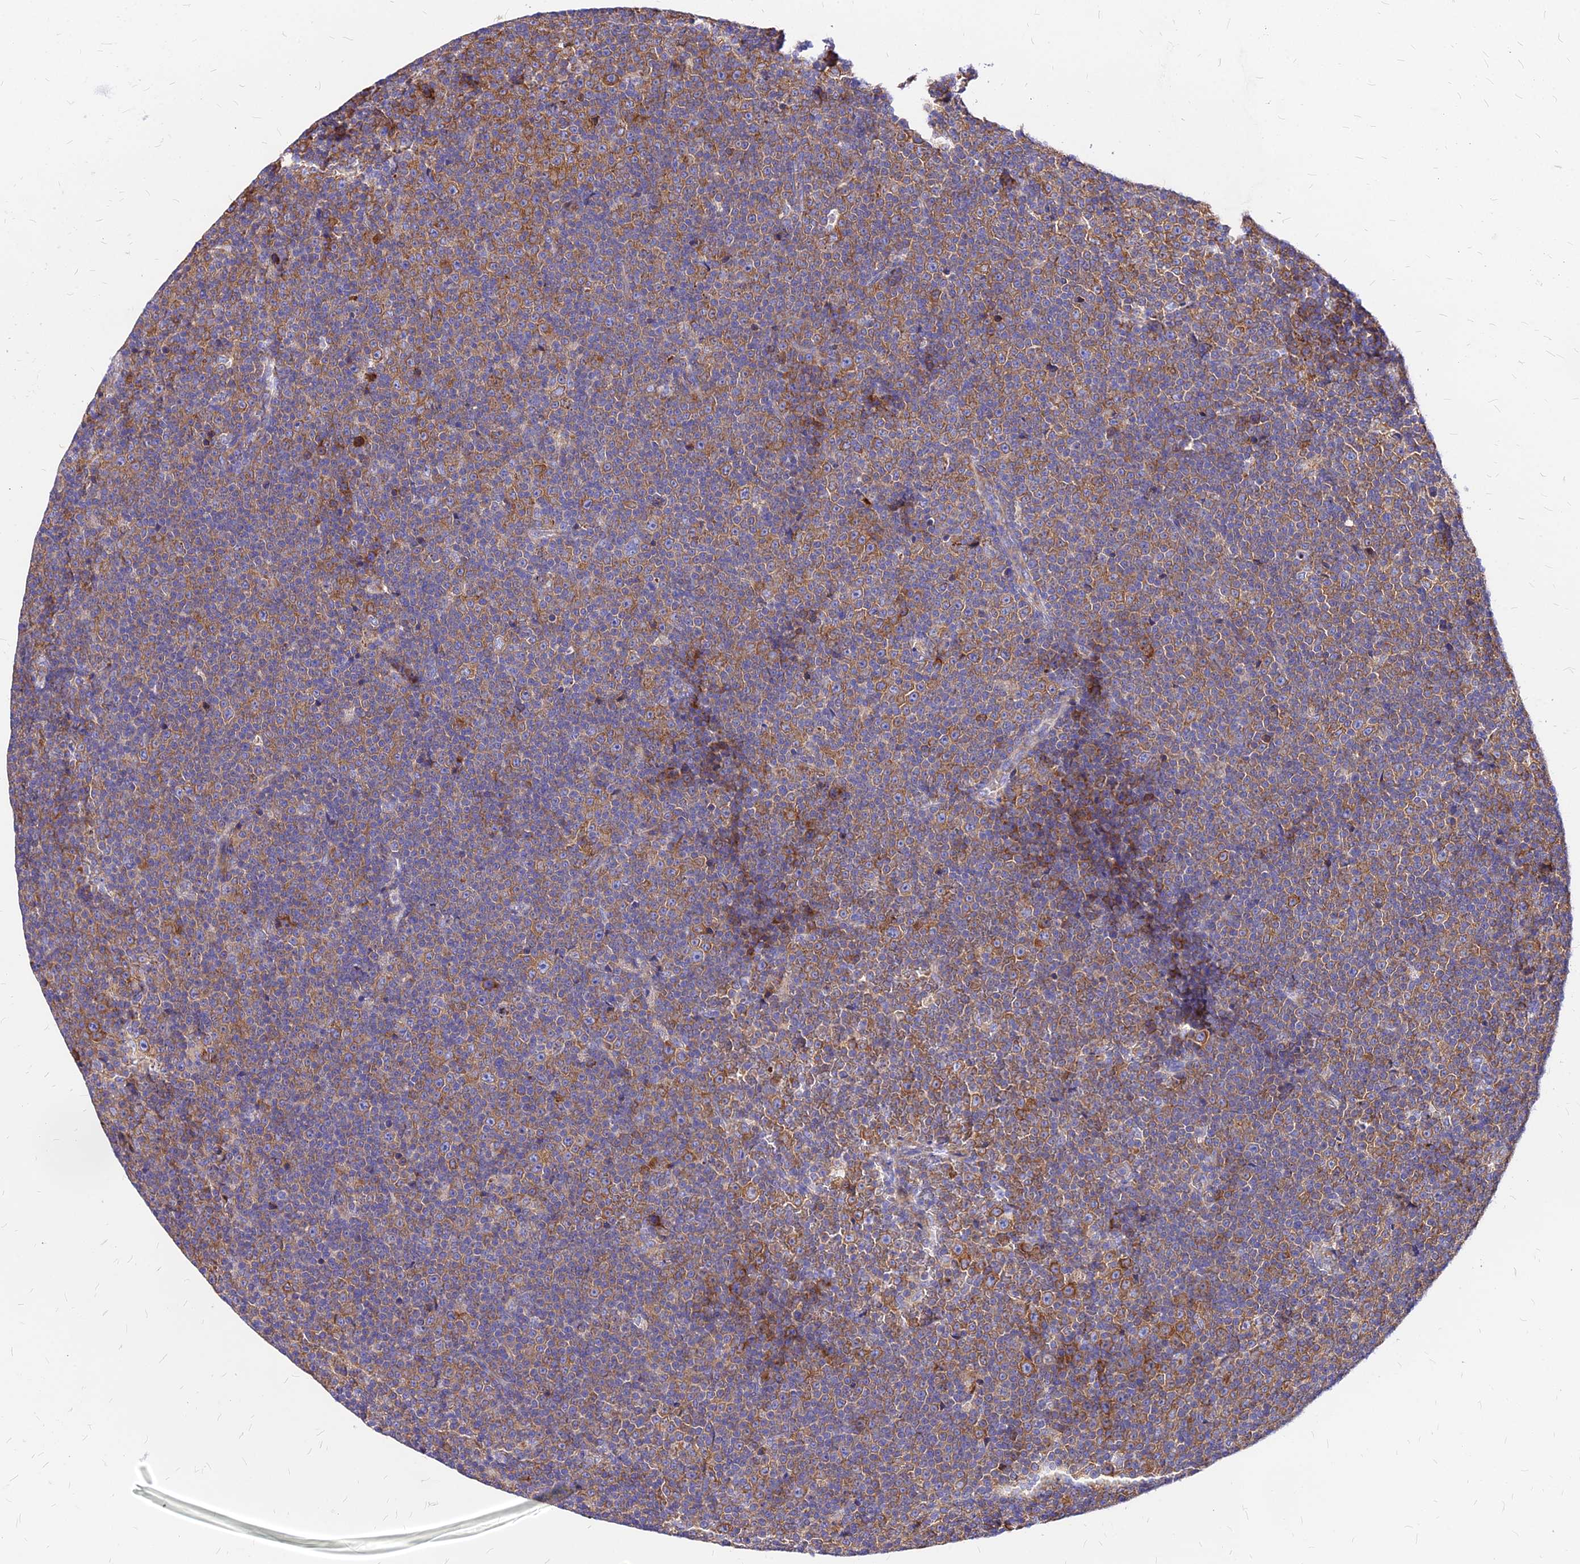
{"staining": {"intensity": "moderate", "quantity": "25%-75%", "location": "cytoplasmic/membranous"}, "tissue": "lymphoma", "cell_type": "Tumor cells", "image_type": "cancer", "snomed": [{"axis": "morphology", "description": "Malignant lymphoma, non-Hodgkin's type, Low grade"}, {"axis": "topography", "description": "Lymph node"}], "caption": "Human low-grade malignant lymphoma, non-Hodgkin's type stained for a protein (brown) shows moderate cytoplasmic/membranous positive expression in approximately 25%-75% of tumor cells.", "gene": "RPL19", "patient": {"sex": "female", "age": 67}}